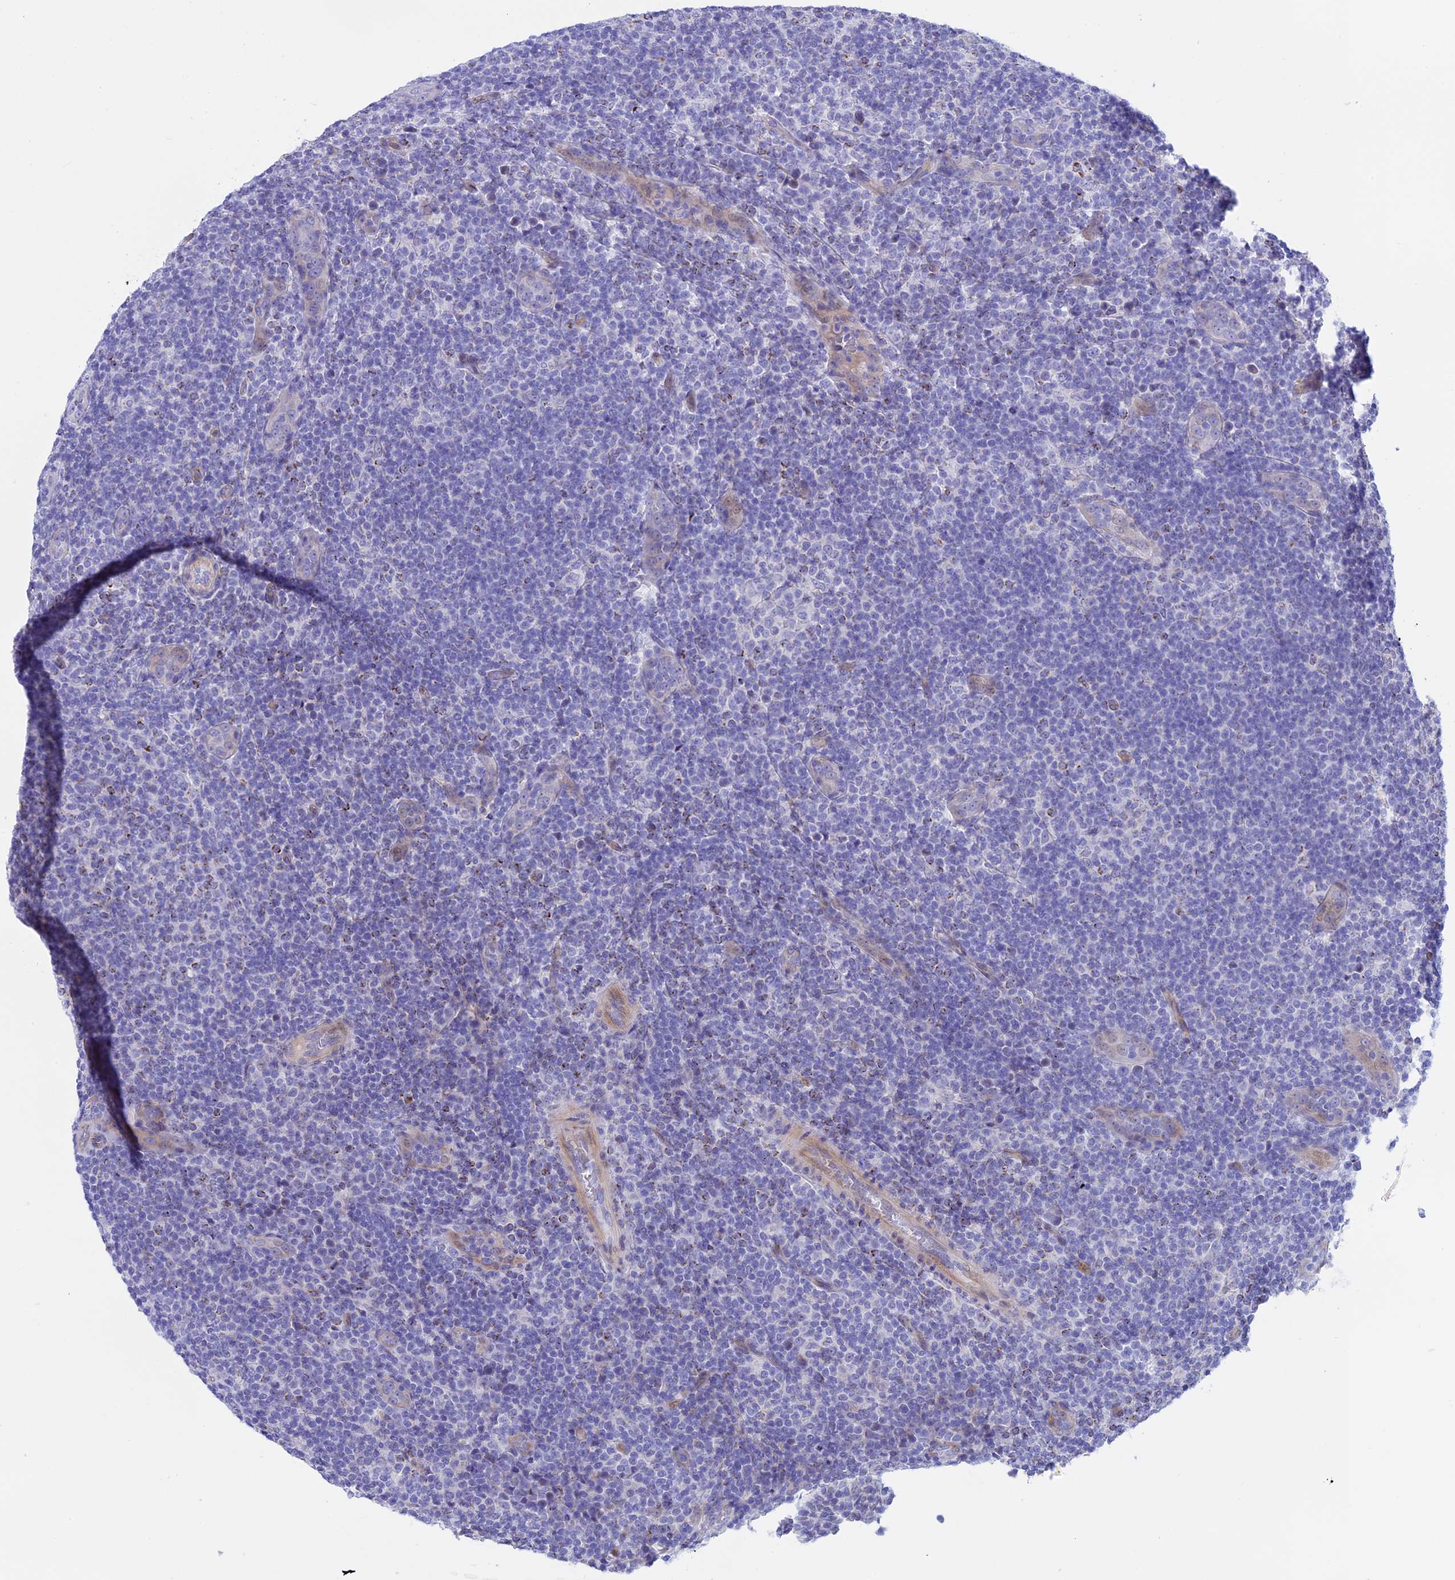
{"staining": {"intensity": "negative", "quantity": "none", "location": "none"}, "tissue": "lymphoma", "cell_type": "Tumor cells", "image_type": "cancer", "snomed": [{"axis": "morphology", "description": "Malignant lymphoma, non-Hodgkin's type, Low grade"}, {"axis": "topography", "description": "Lymph node"}], "caption": "High power microscopy histopathology image of an immunohistochemistry micrograph of lymphoma, revealing no significant expression in tumor cells.", "gene": "TMEM138", "patient": {"sex": "male", "age": 66}}